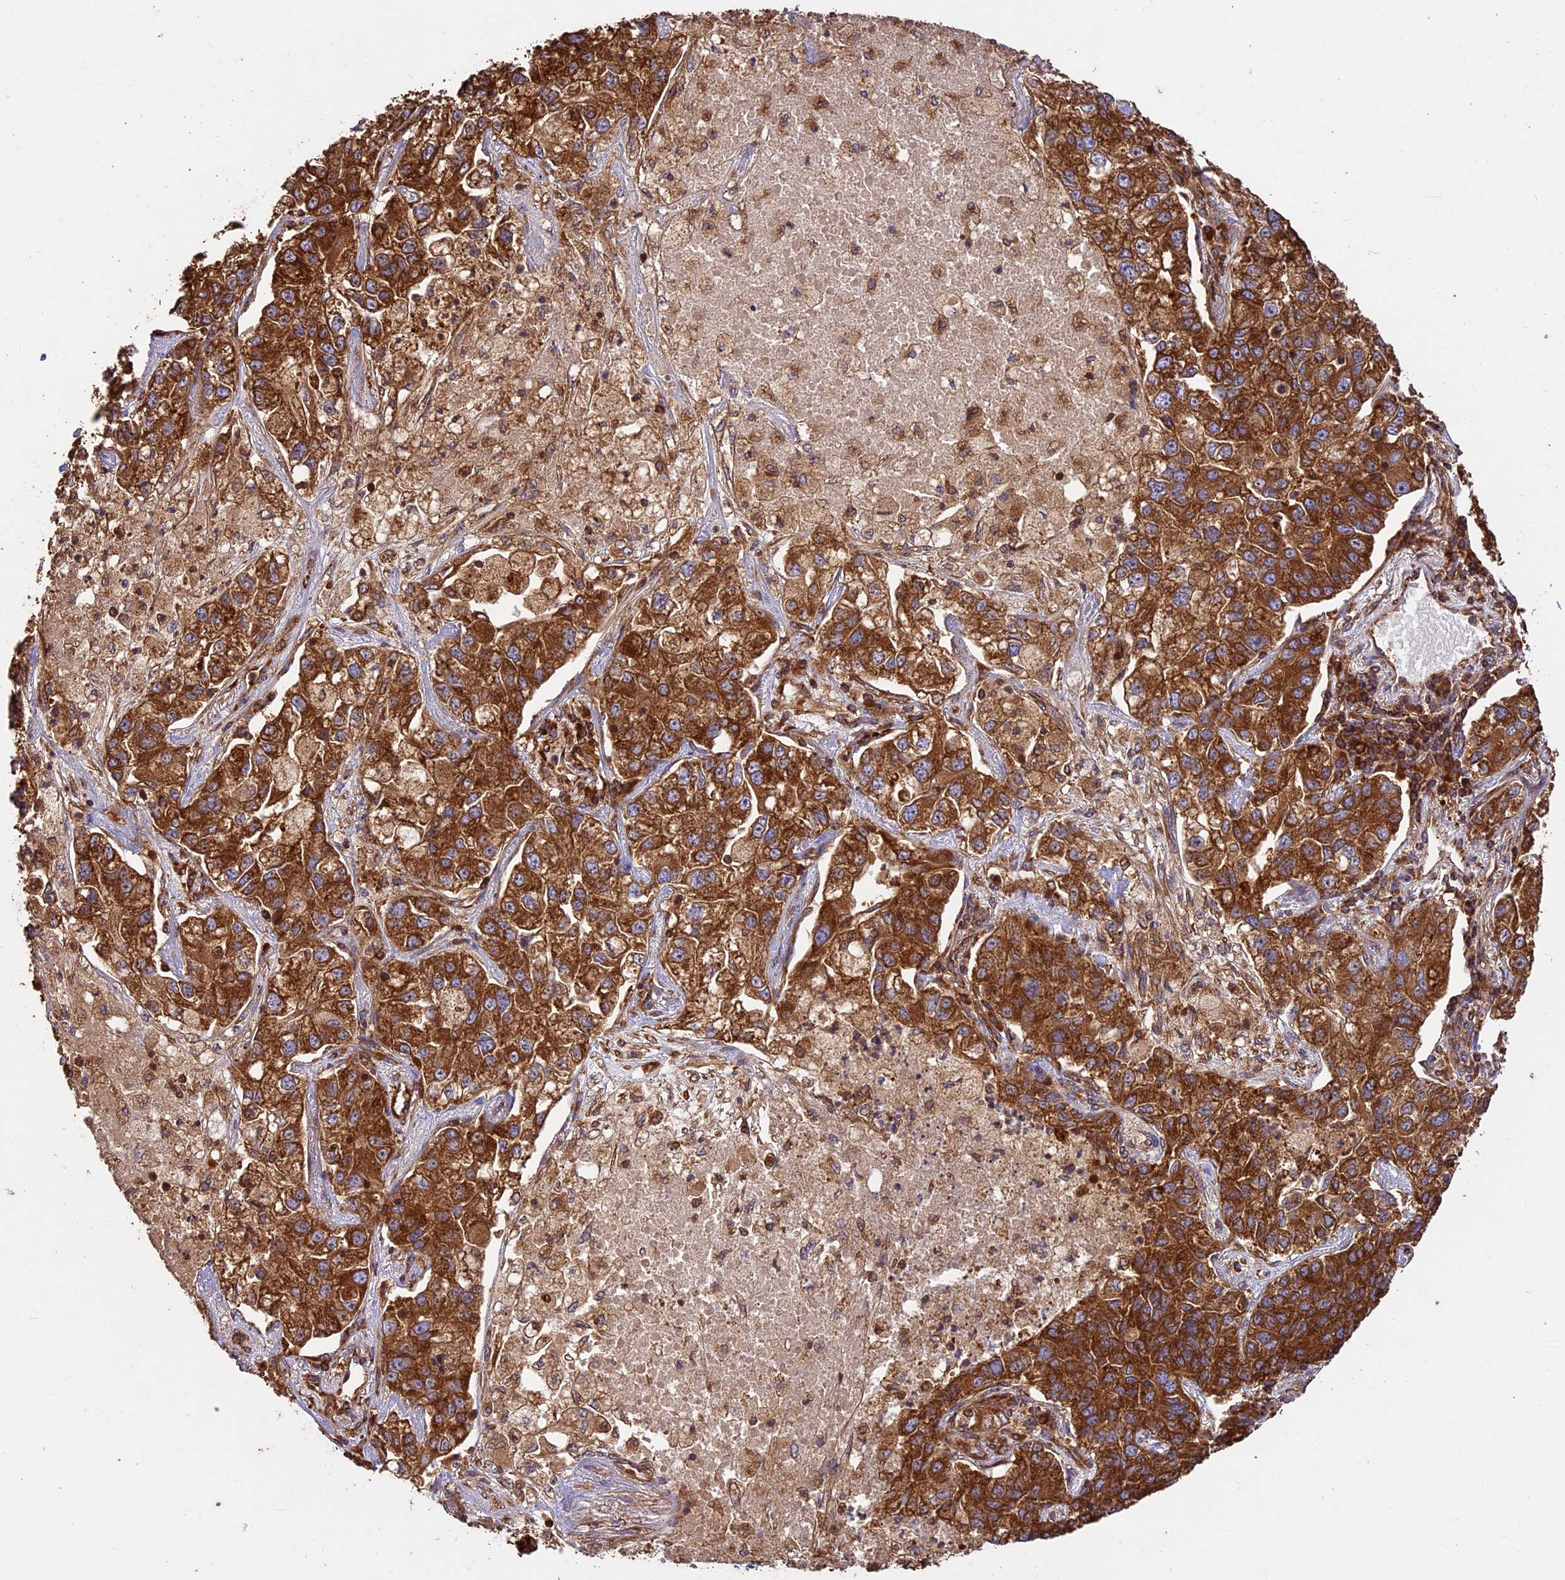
{"staining": {"intensity": "strong", "quantity": ">75%", "location": "cytoplasmic/membranous"}, "tissue": "lung cancer", "cell_type": "Tumor cells", "image_type": "cancer", "snomed": [{"axis": "morphology", "description": "Adenocarcinoma, NOS"}, {"axis": "topography", "description": "Lung"}], "caption": "Brown immunohistochemical staining in adenocarcinoma (lung) demonstrates strong cytoplasmic/membranous expression in about >75% of tumor cells. The protein of interest is shown in brown color, while the nuclei are stained blue.", "gene": "KARS1", "patient": {"sex": "male", "age": 49}}